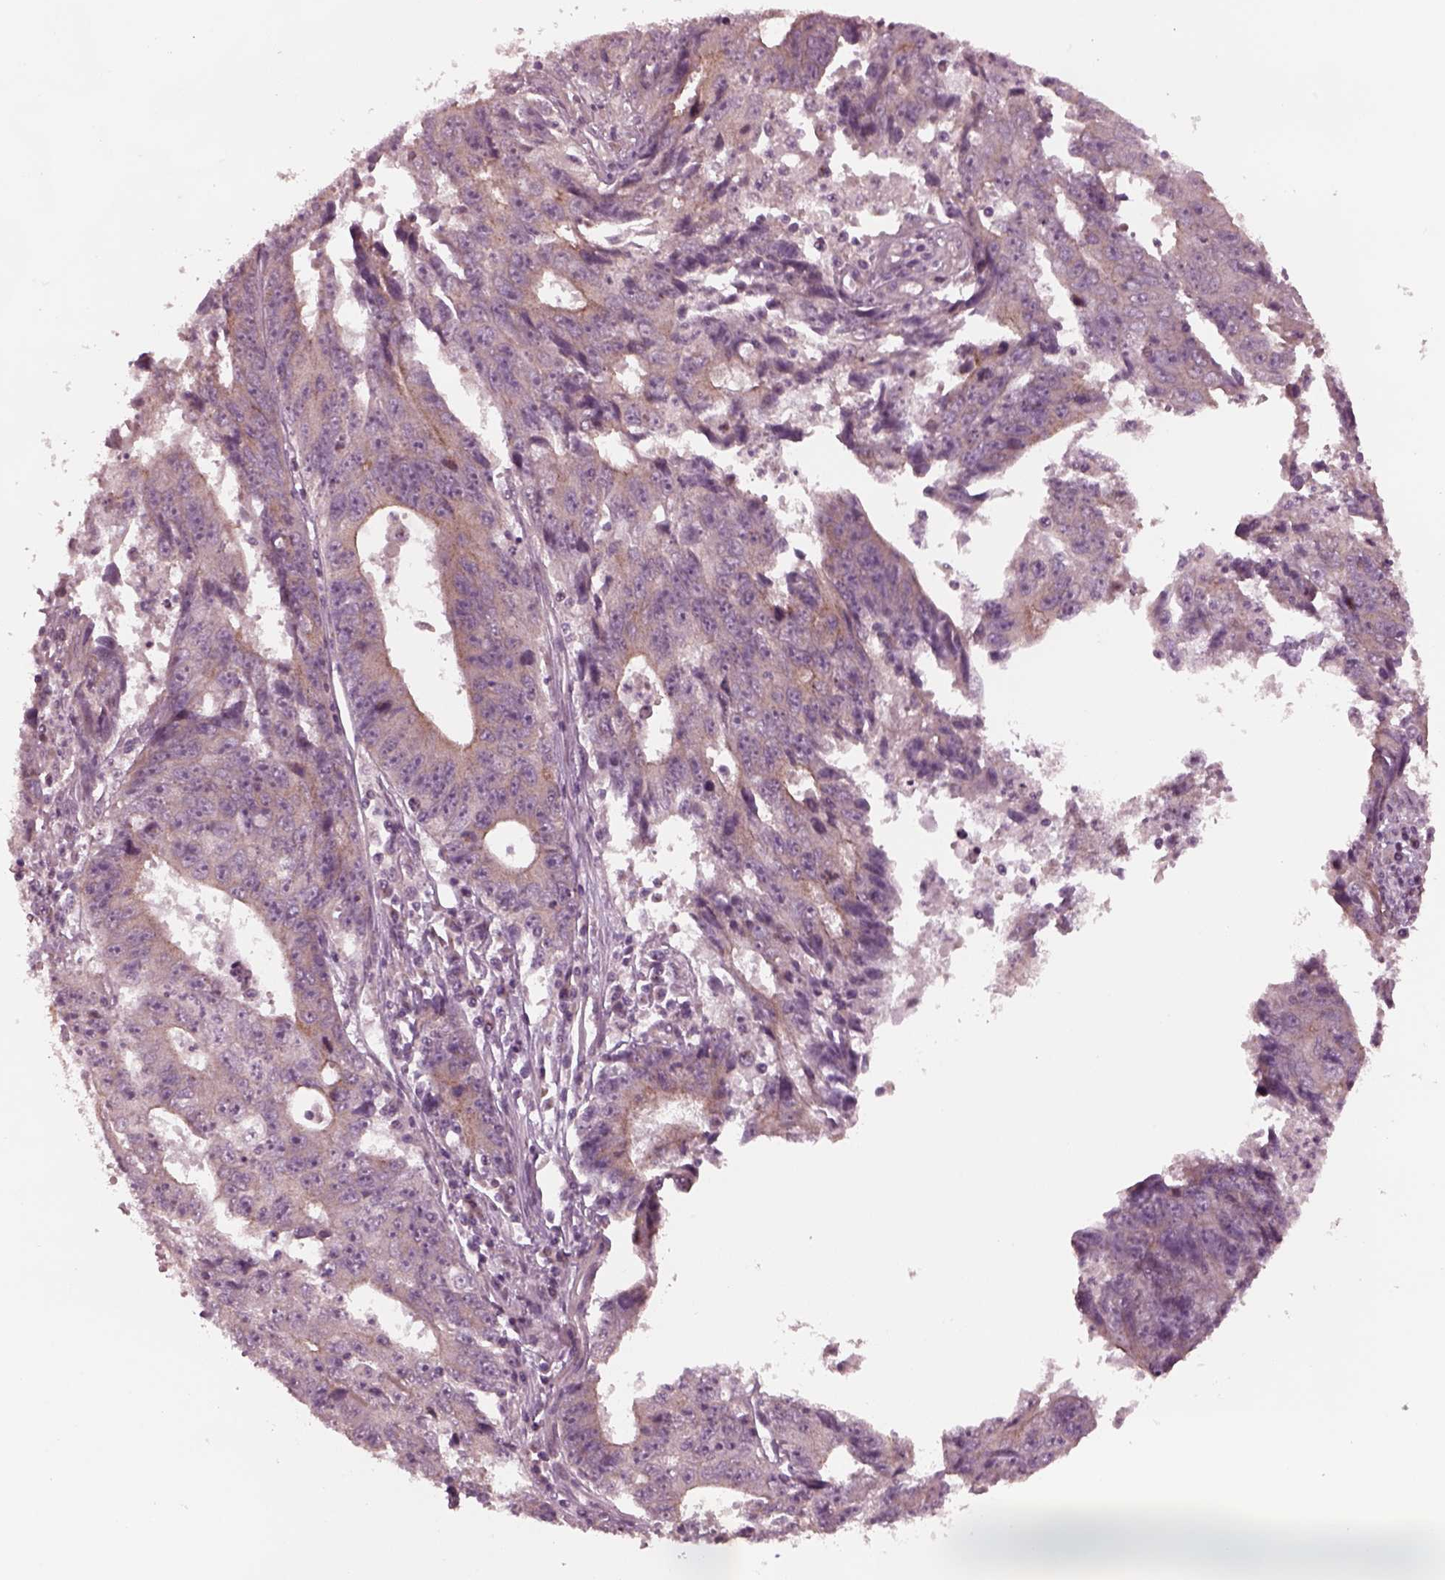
{"staining": {"intensity": "moderate", "quantity": ">75%", "location": "cytoplasmic/membranous"}, "tissue": "liver cancer", "cell_type": "Tumor cells", "image_type": "cancer", "snomed": [{"axis": "morphology", "description": "Cholangiocarcinoma"}, {"axis": "topography", "description": "Liver"}], "caption": "Human cholangiocarcinoma (liver) stained with a protein marker shows moderate staining in tumor cells.", "gene": "TUBG1", "patient": {"sex": "male", "age": 65}}